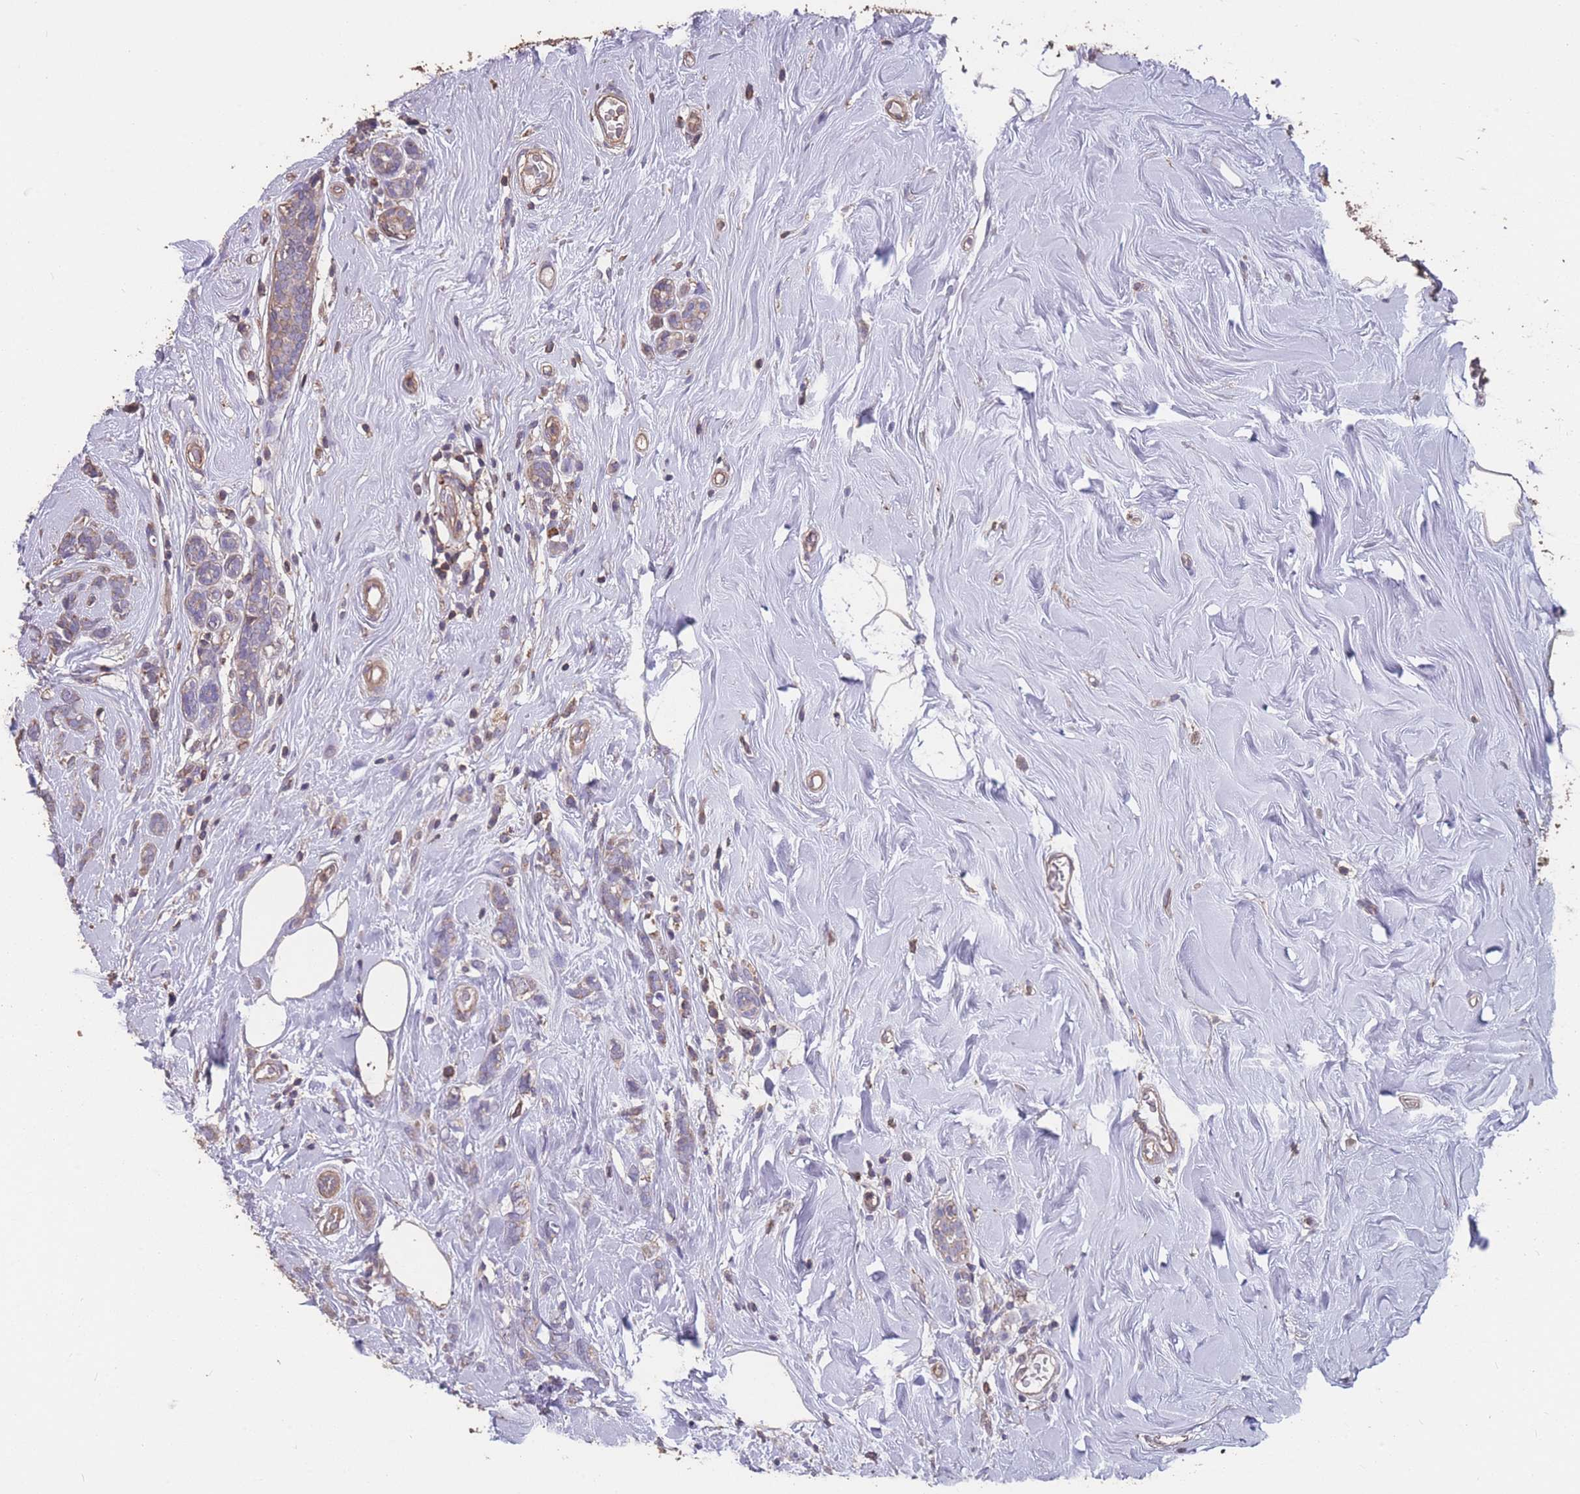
{"staining": {"intensity": "negative", "quantity": "none", "location": "none"}, "tissue": "breast cancer", "cell_type": "Tumor cells", "image_type": "cancer", "snomed": [{"axis": "morphology", "description": "Lobular carcinoma"}, {"axis": "topography", "description": "Breast"}], "caption": "The histopathology image shows no significant expression in tumor cells of breast cancer.", "gene": "NUDT21", "patient": {"sex": "female", "age": 58}}